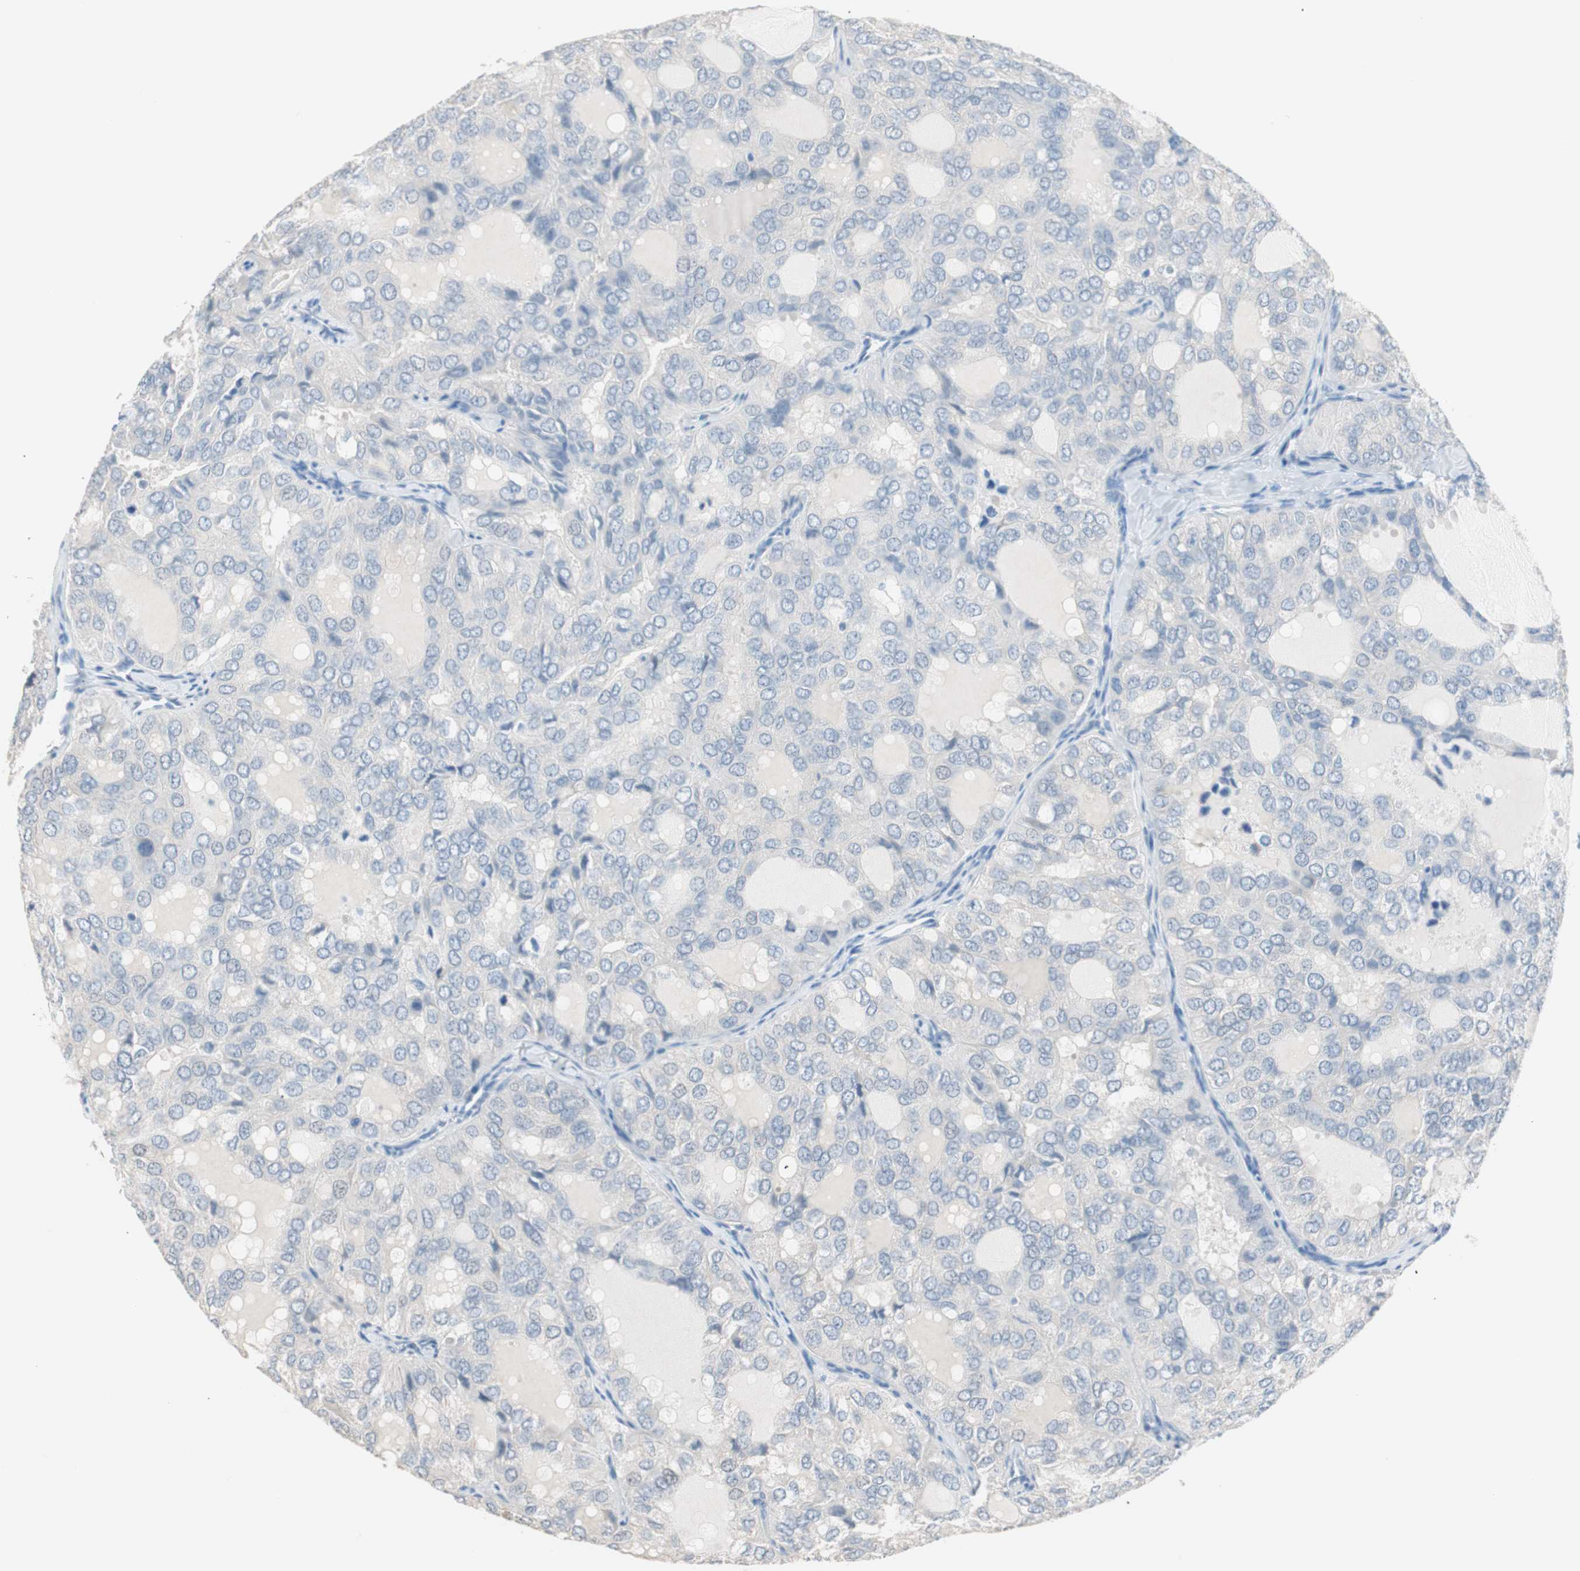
{"staining": {"intensity": "negative", "quantity": "none", "location": "none"}, "tissue": "thyroid cancer", "cell_type": "Tumor cells", "image_type": "cancer", "snomed": [{"axis": "morphology", "description": "Follicular adenoma carcinoma, NOS"}, {"axis": "topography", "description": "Thyroid gland"}], "caption": "Thyroid follicular adenoma carcinoma was stained to show a protein in brown. There is no significant staining in tumor cells.", "gene": "VIL1", "patient": {"sex": "male", "age": 75}}